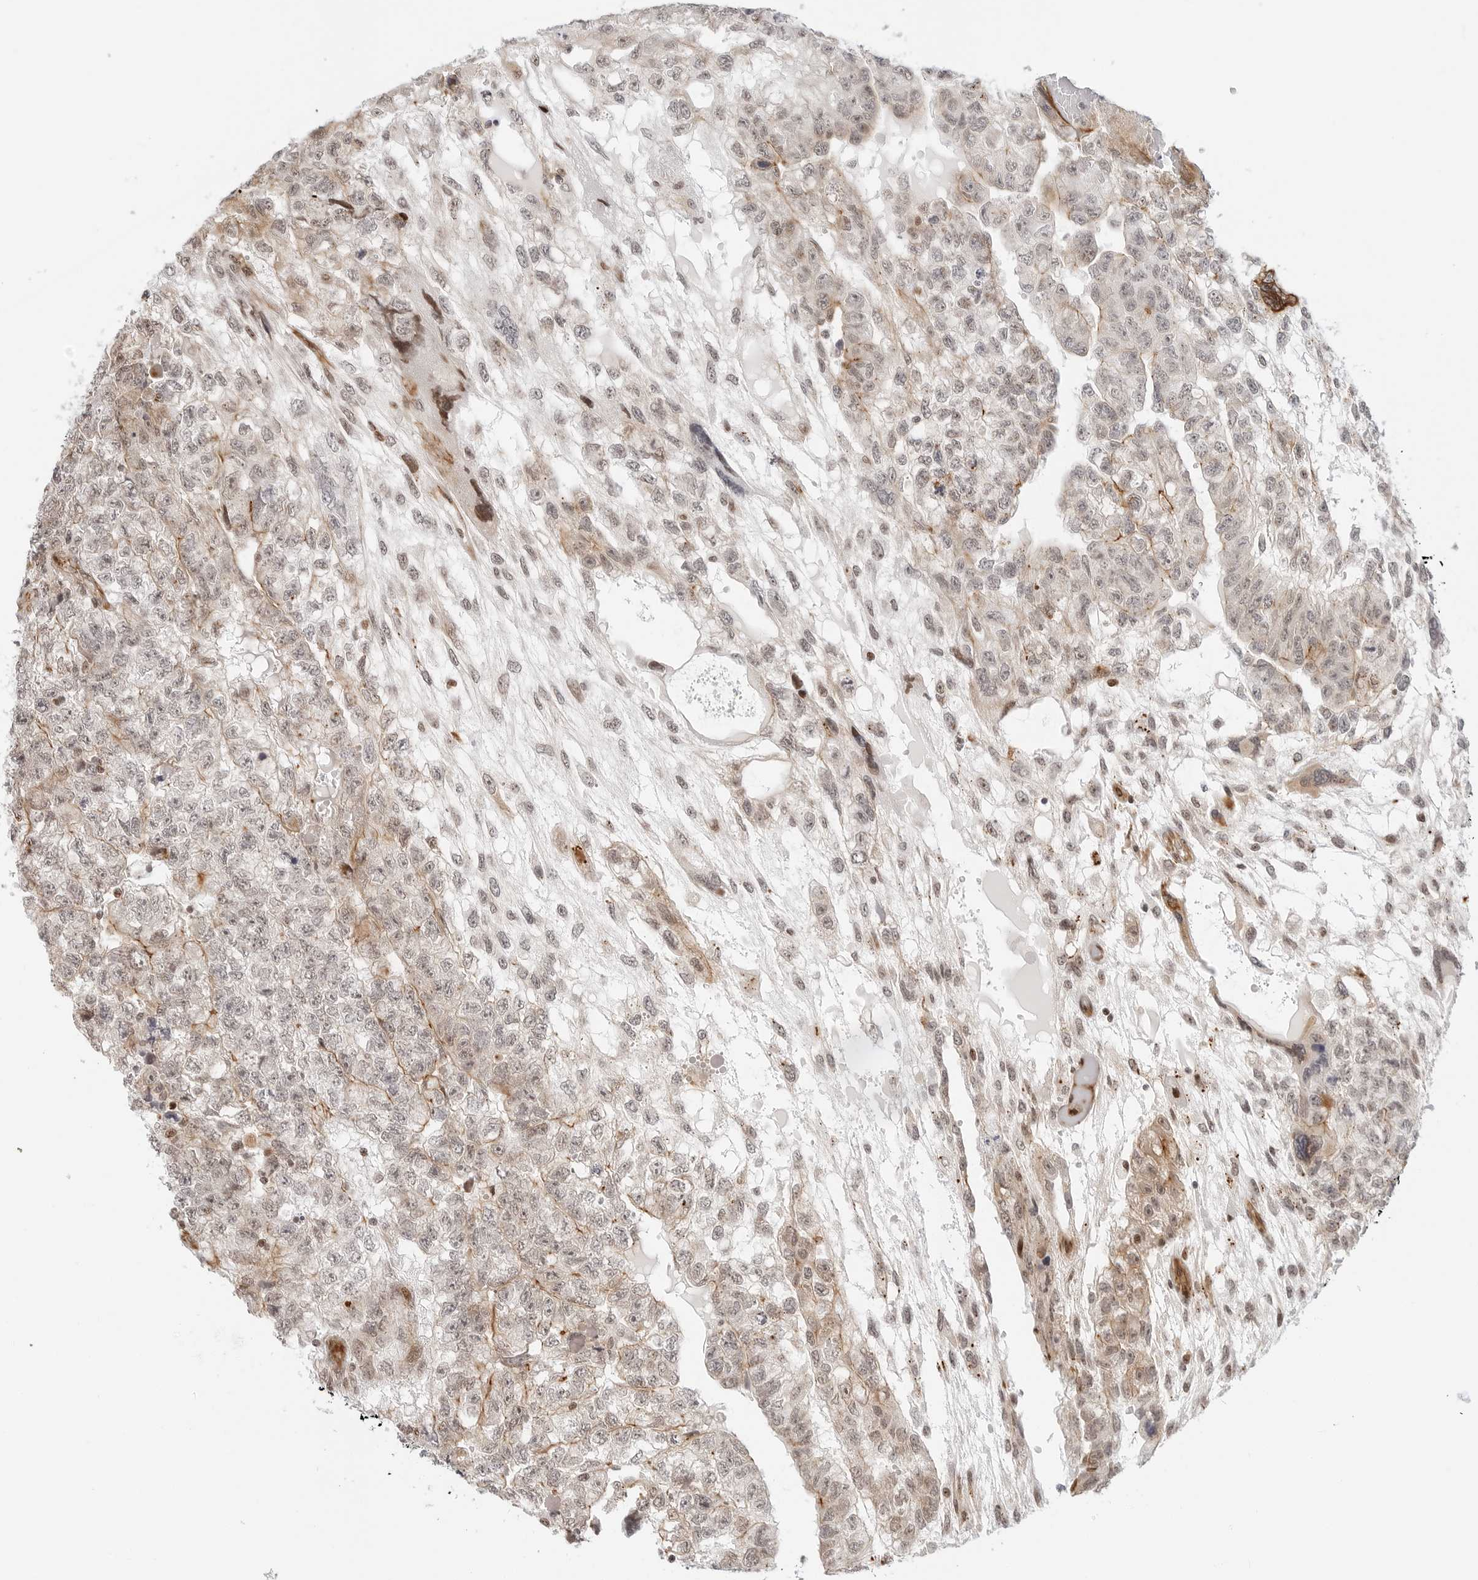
{"staining": {"intensity": "moderate", "quantity": "<25%", "location": "cytoplasmic/membranous"}, "tissue": "testis cancer", "cell_type": "Tumor cells", "image_type": "cancer", "snomed": [{"axis": "morphology", "description": "Carcinoma, Embryonal, NOS"}, {"axis": "topography", "description": "Testis"}], "caption": "Protein expression by immunohistochemistry (IHC) exhibits moderate cytoplasmic/membranous staining in approximately <25% of tumor cells in testis embryonal carcinoma. The staining is performed using DAB (3,3'-diaminobenzidine) brown chromogen to label protein expression. The nuclei are counter-stained blue using hematoxylin.", "gene": "ZNF613", "patient": {"sex": "male", "age": 36}}